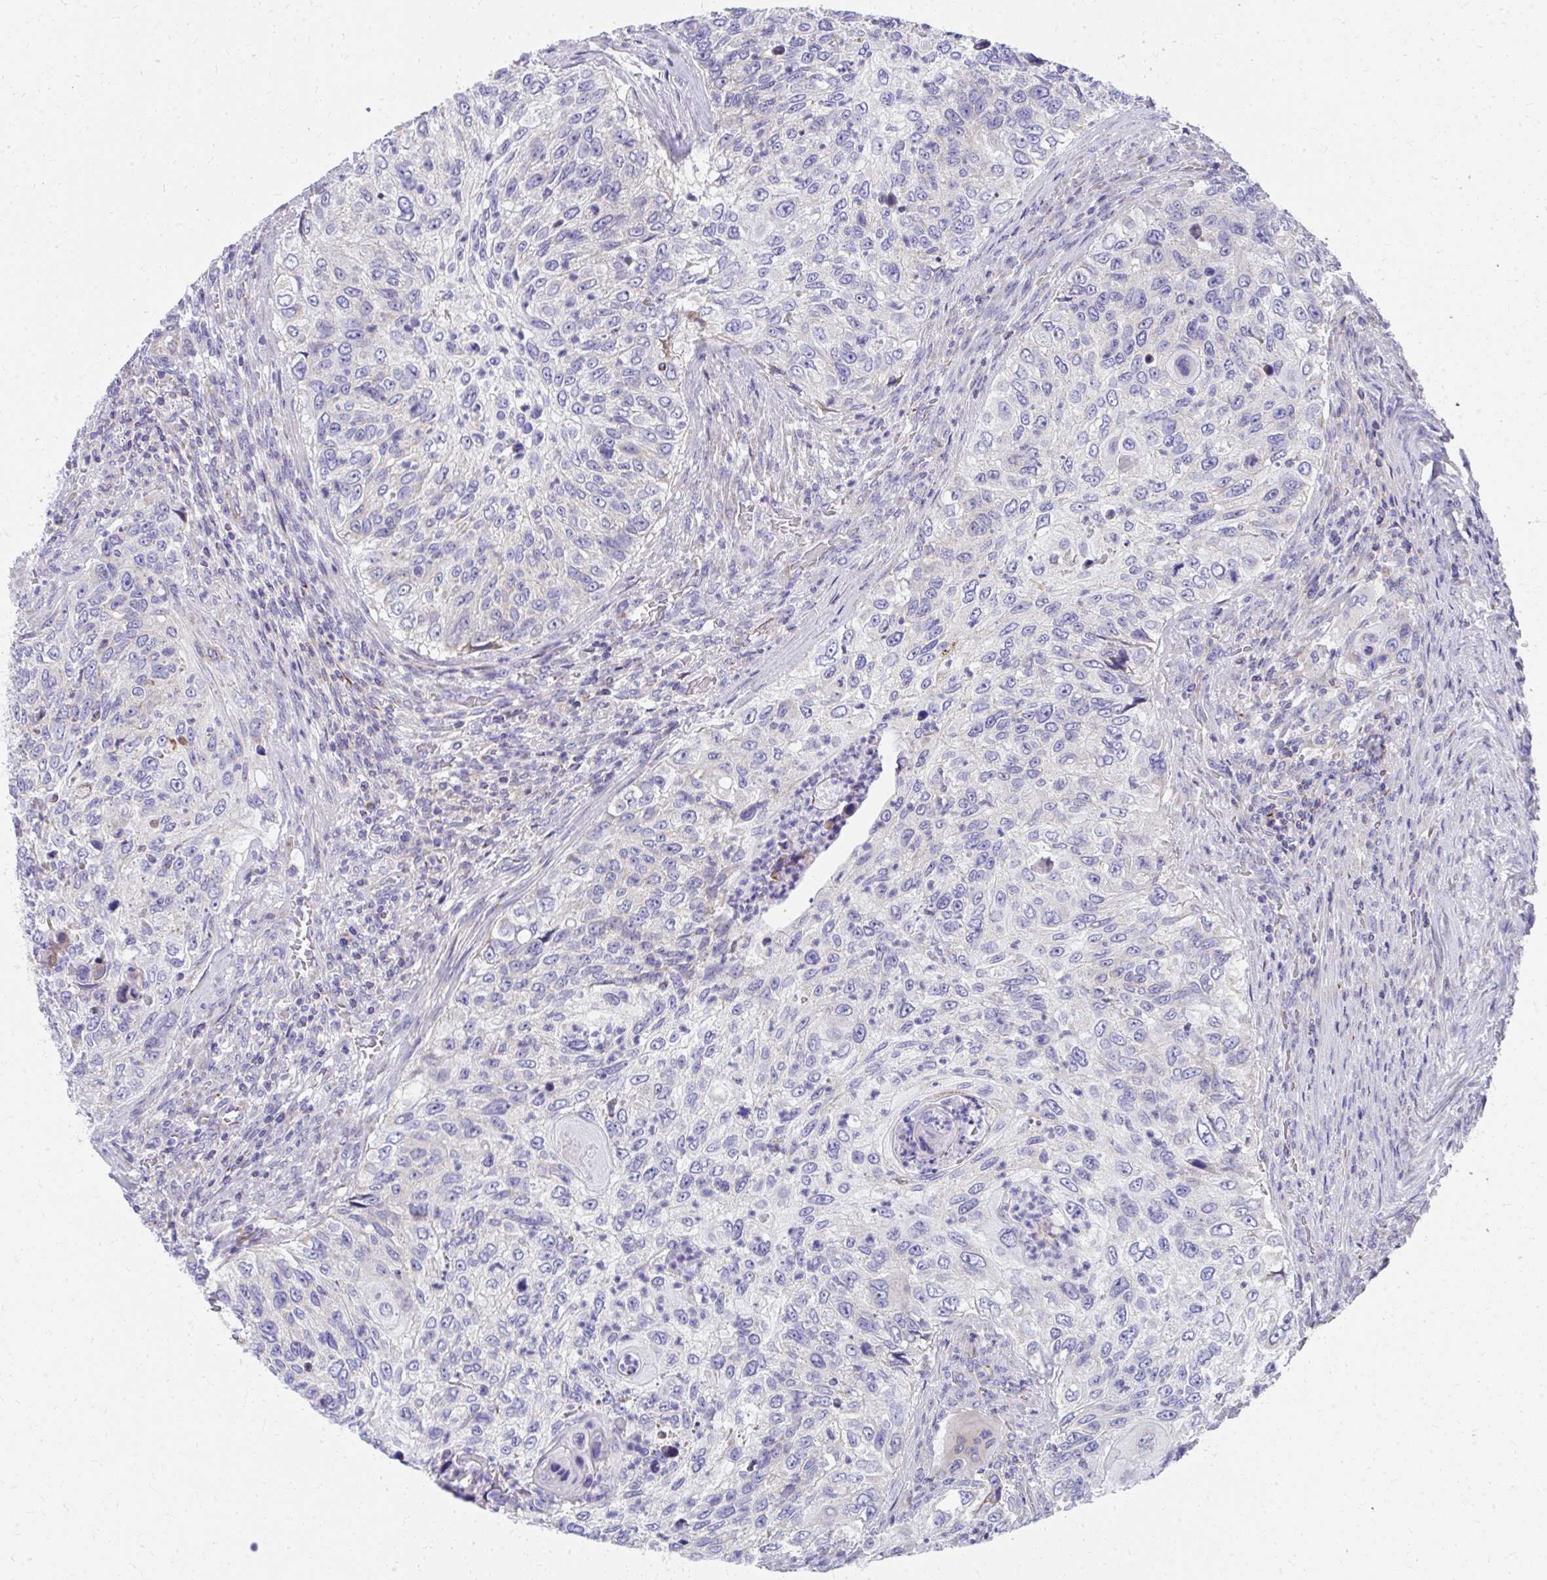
{"staining": {"intensity": "weak", "quantity": "<25%", "location": "cytoplasmic/membranous"}, "tissue": "urothelial cancer", "cell_type": "Tumor cells", "image_type": "cancer", "snomed": [{"axis": "morphology", "description": "Urothelial carcinoma, High grade"}, {"axis": "topography", "description": "Urinary bladder"}], "caption": "Immunohistochemistry histopathology image of human urothelial carcinoma (high-grade) stained for a protein (brown), which displays no positivity in tumor cells.", "gene": "IL37", "patient": {"sex": "female", "age": 60}}